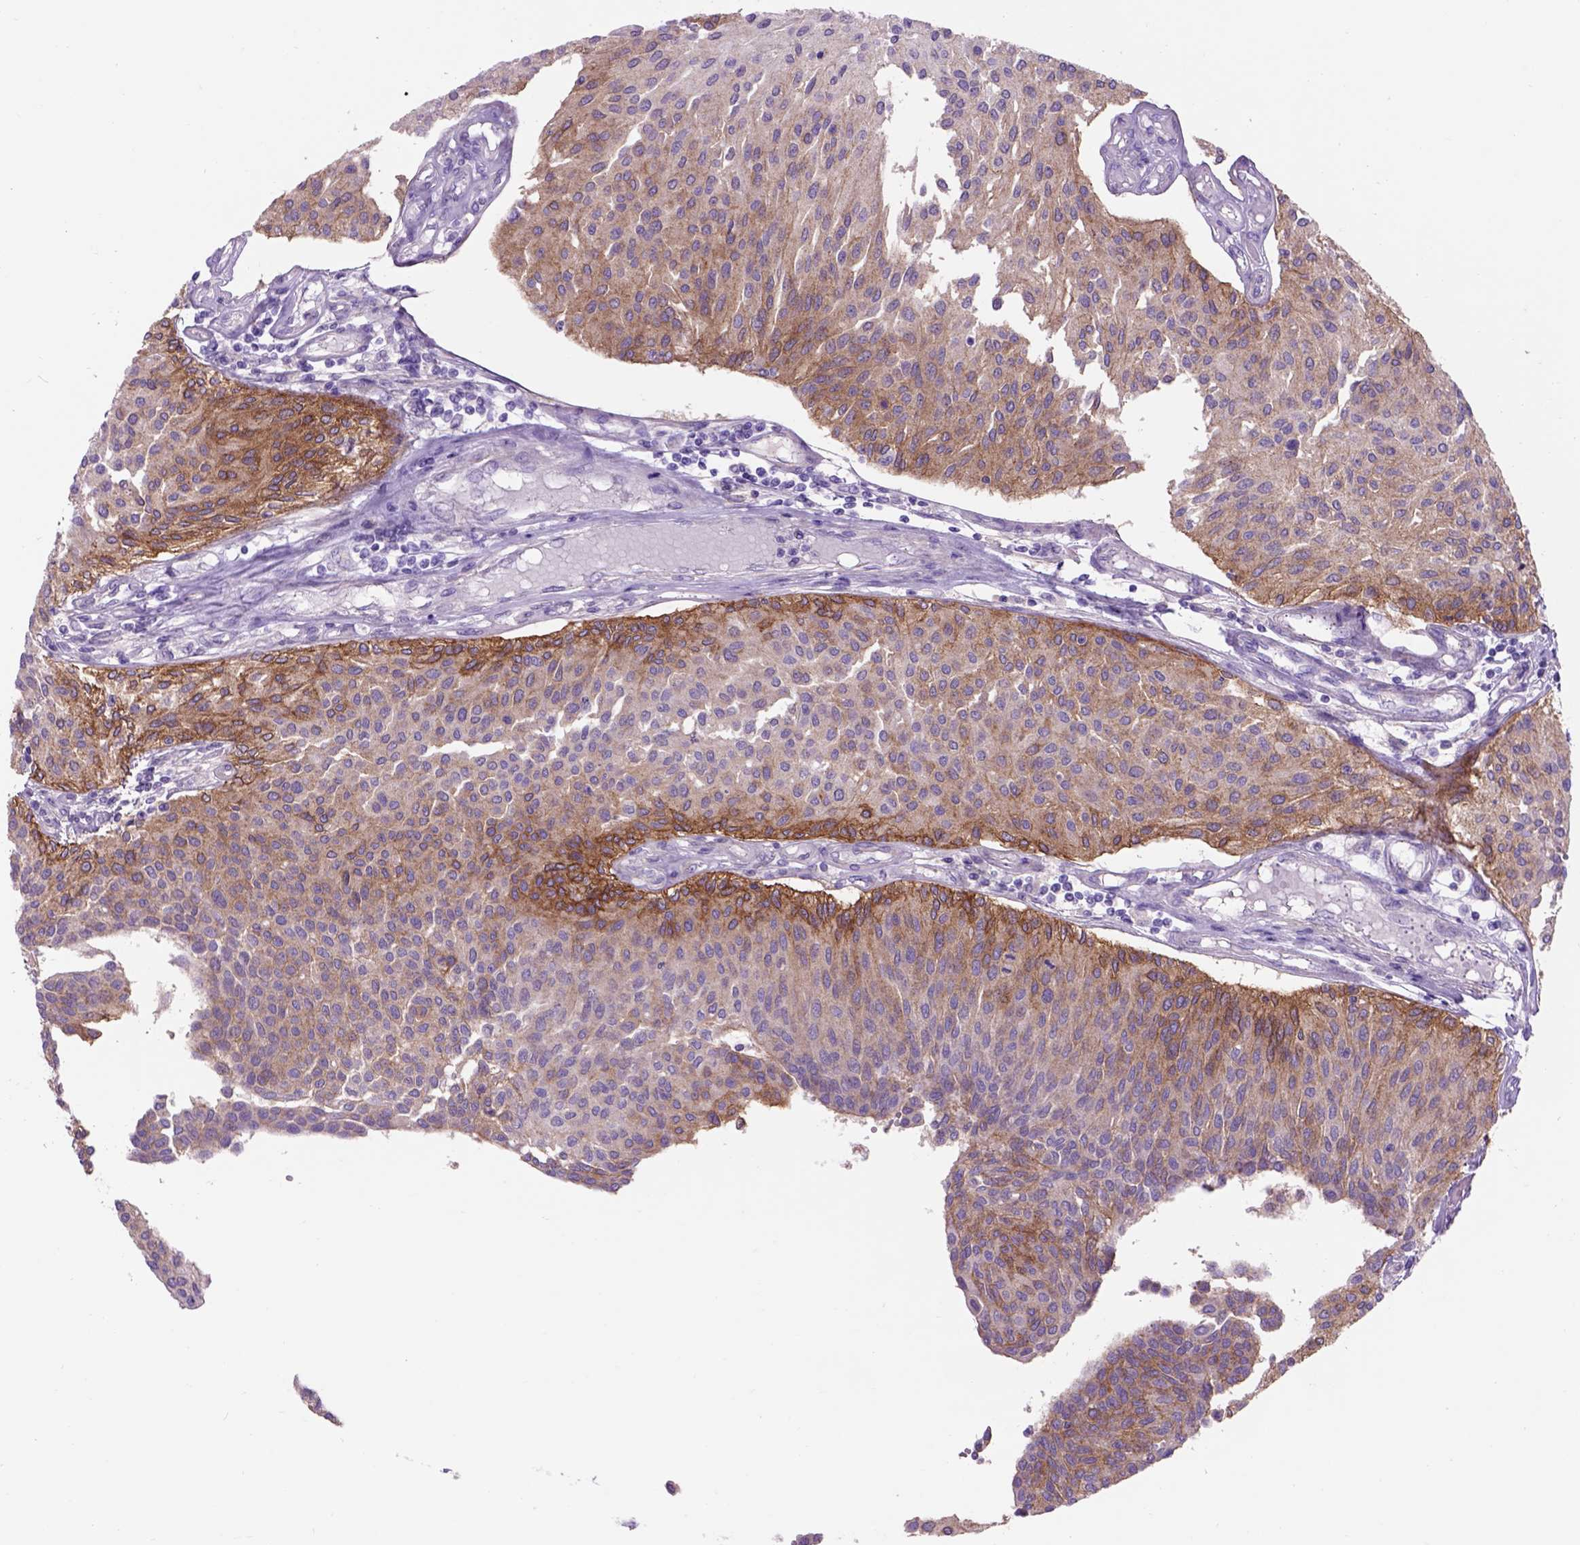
{"staining": {"intensity": "moderate", "quantity": ">75%", "location": "cytoplasmic/membranous"}, "tissue": "urothelial cancer", "cell_type": "Tumor cells", "image_type": "cancer", "snomed": [{"axis": "morphology", "description": "Urothelial carcinoma, NOS"}, {"axis": "topography", "description": "Urinary bladder"}], "caption": "Human transitional cell carcinoma stained for a protein (brown) reveals moderate cytoplasmic/membranous positive expression in approximately >75% of tumor cells.", "gene": "EGFR", "patient": {"sex": "male", "age": 55}}